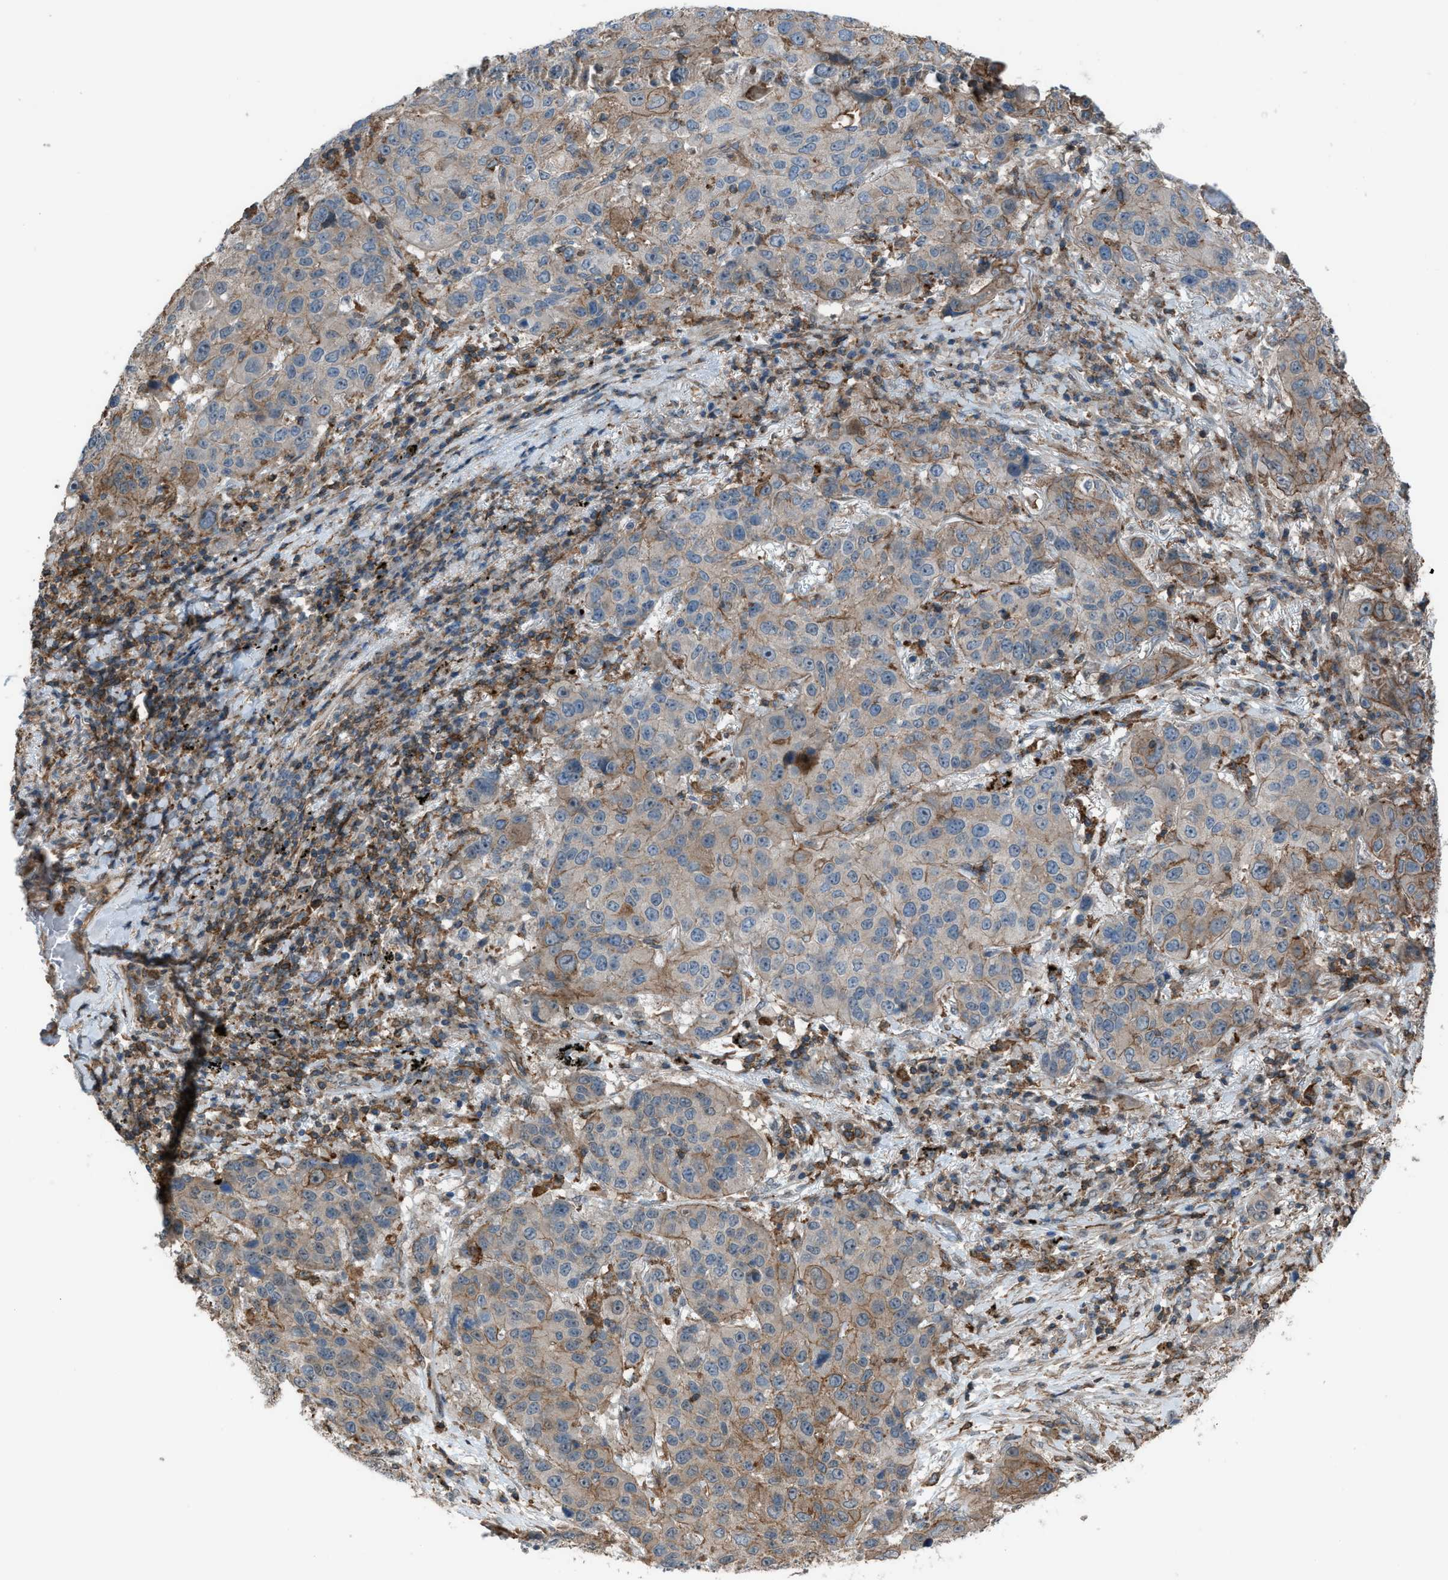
{"staining": {"intensity": "moderate", "quantity": "25%-75%", "location": "cytoplasmic/membranous"}, "tissue": "lung cancer", "cell_type": "Tumor cells", "image_type": "cancer", "snomed": [{"axis": "morphology", "description": "Squamous cell carcinoma, NOS"}, {"axis": "topography", "description": "Lung"}], "caption": "Immunohistochemistry (DAB (3,3'-diaminobenzidine)) staining of squamous cell carcinoma (lung) exhibits moderate cytoplasmic/membranous protein staining in approximately 25%-75% of tumor cells.", "gene": "DYRK1A", "patient": {"sex": "male", "age": 57}}